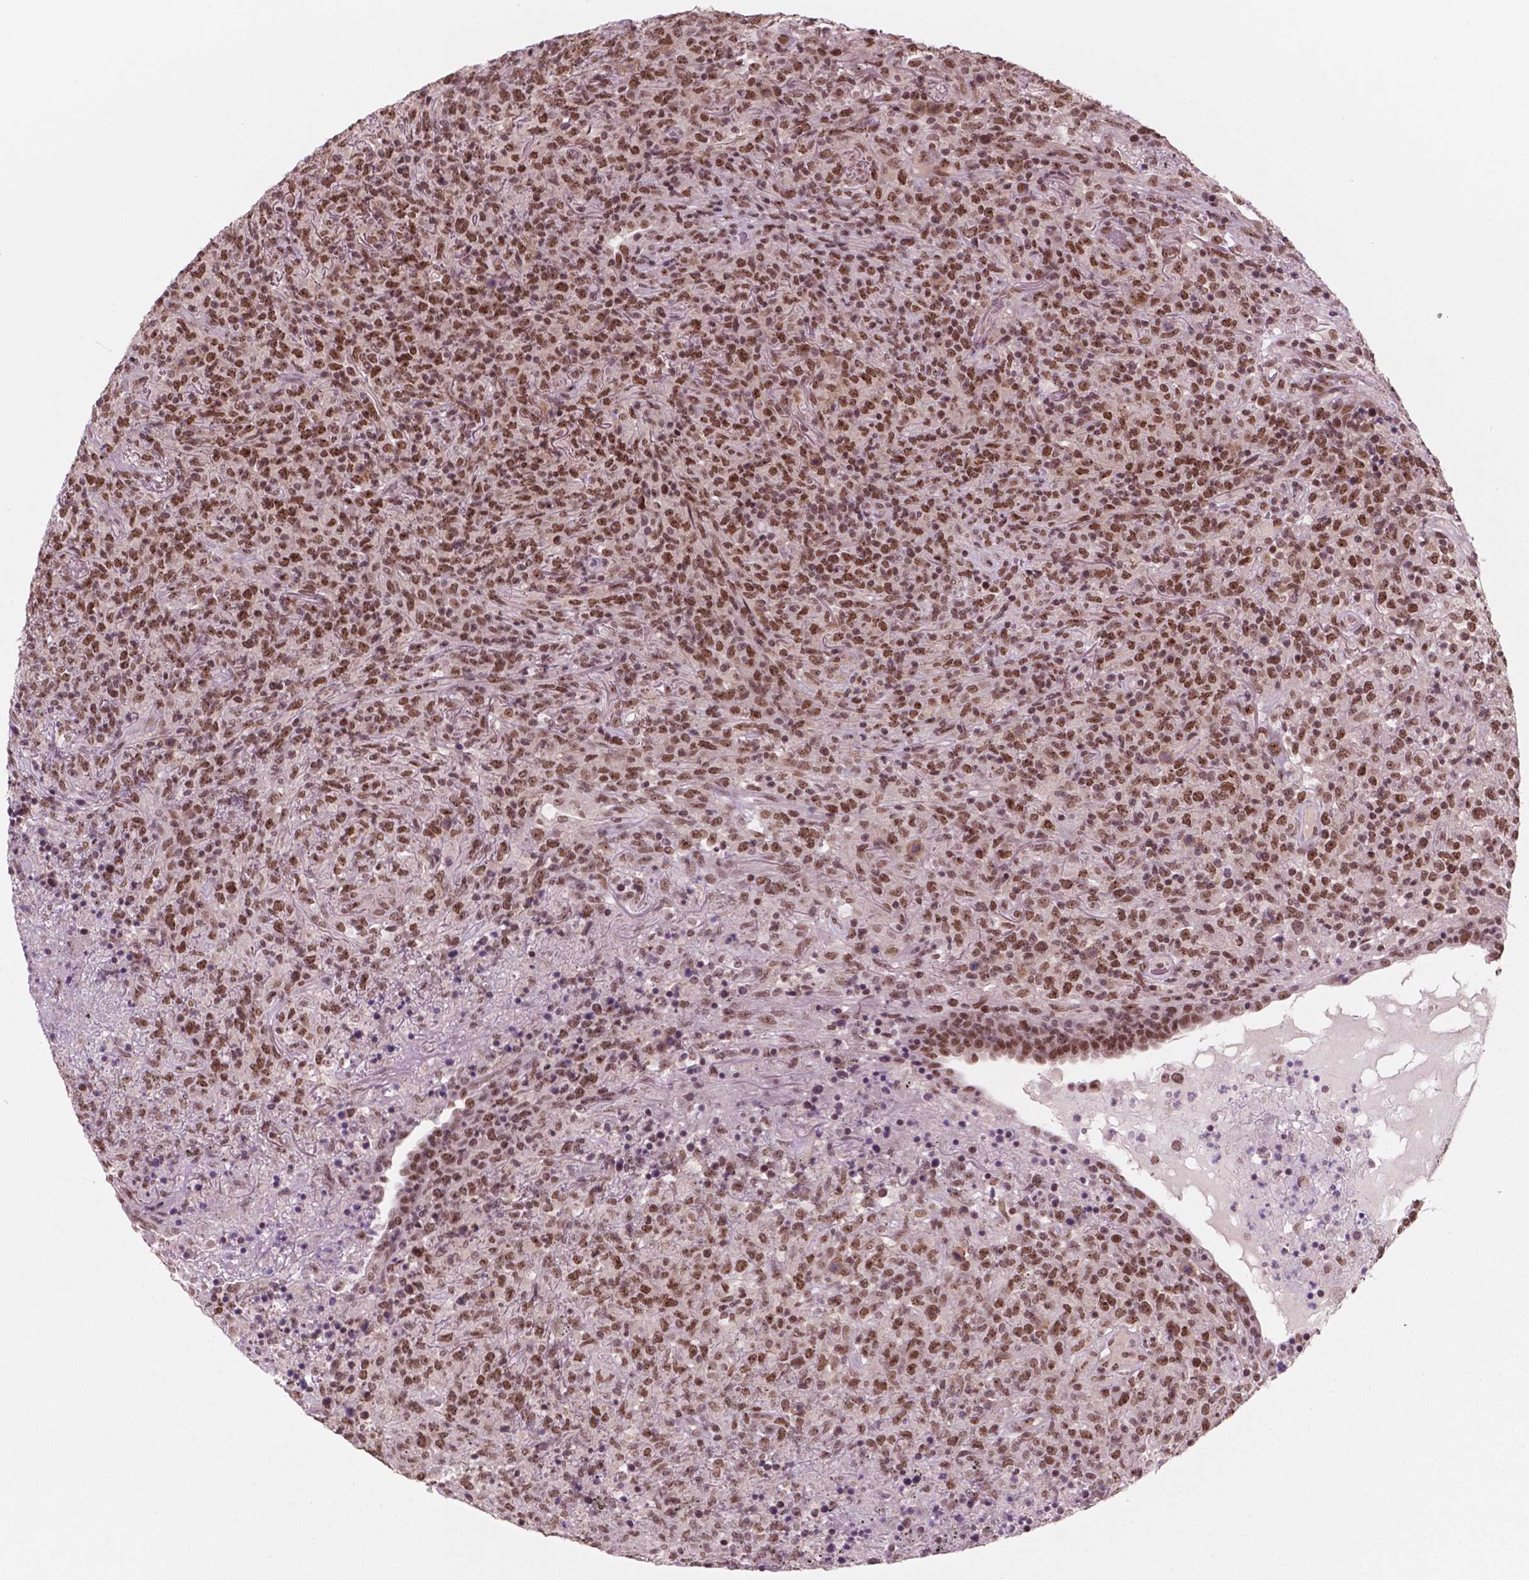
{"staining": {"intensity": "moderate", "quantity": ">75%", "location": "nuclear"}, "tissue": "lymphoma", "cell_type": "Tumor cells", "image_type": "cancer", "snomed": [{"axis": "morphology", "description": "Malignant lymphoma, non-Hodgkin's type, High grade"}, {"axis": "topography", "description": "Lung"}], "caption": "Moderate nuclear protein positivity is seen in about >75% of tumor cells in lymphoma. (DAB (3,3'-diaminobenzidine) = brown stain, brightfield microscopy at high magnification).", "gene": "POLR2E", "patient": {"sex": "male", "age": 79}}